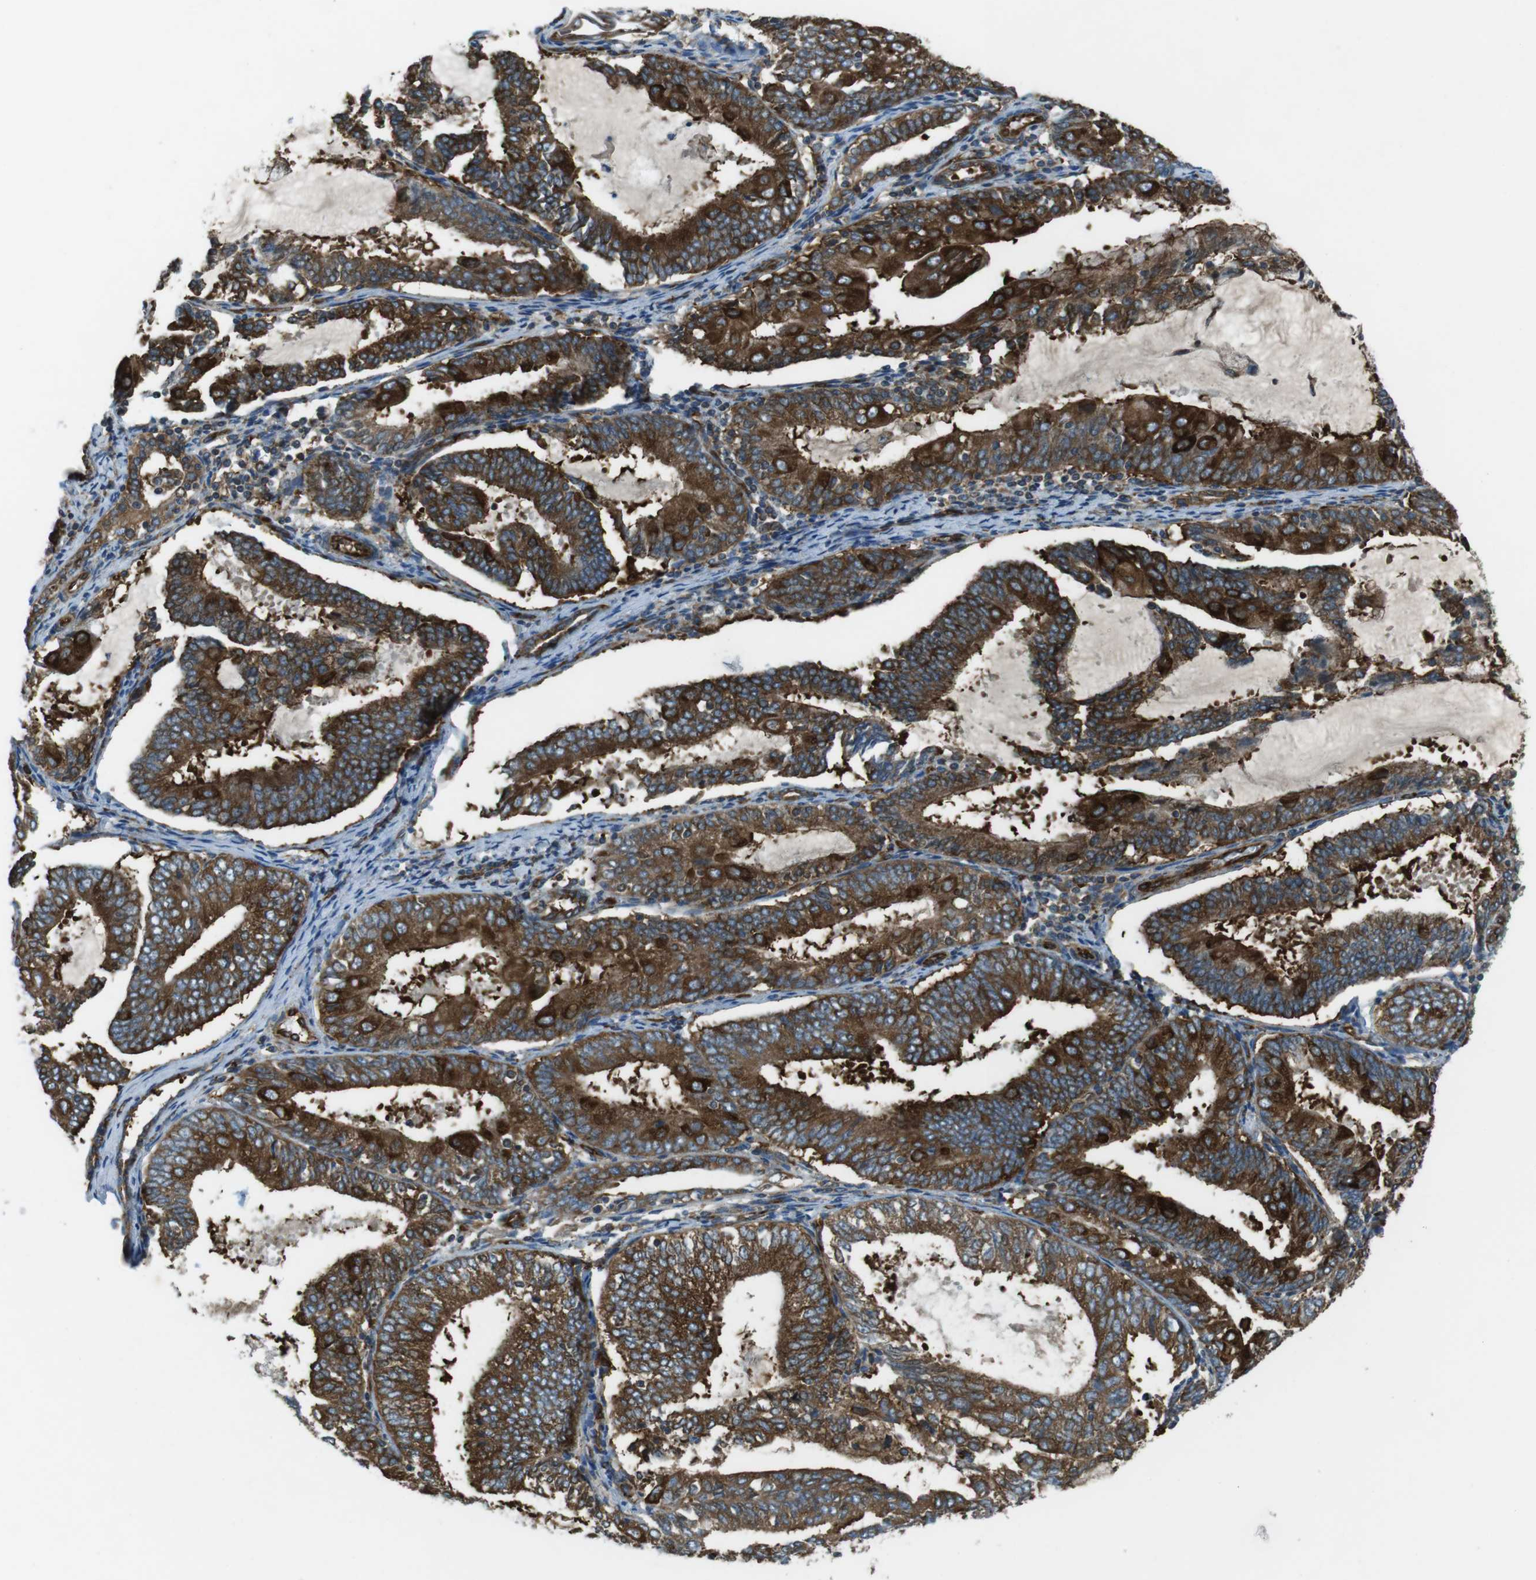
{"staining": {"intensity": "strong", "quantity": ">75%", "location": "cytoplasmic/membranous"}, "tissue": "endometrial cancer", "cell_type": "Tumor cells", "image_type": "cancer", "snomed": [{"axis": "morphology", "description": "Adenocarcinoma, NOS"}, {"axis": "topography", "description": "Endometrium"}], "caption": "Immunohistochemical staining of endometrial cancer (adenocarcinoma) demonstrates high levels of strong cytoplasmic/membranous expression in about >75% of tumor cells. Nuclei are stained in blue.", "gene": "KTN1", "patient": {"sex": "female", "age": 81}}